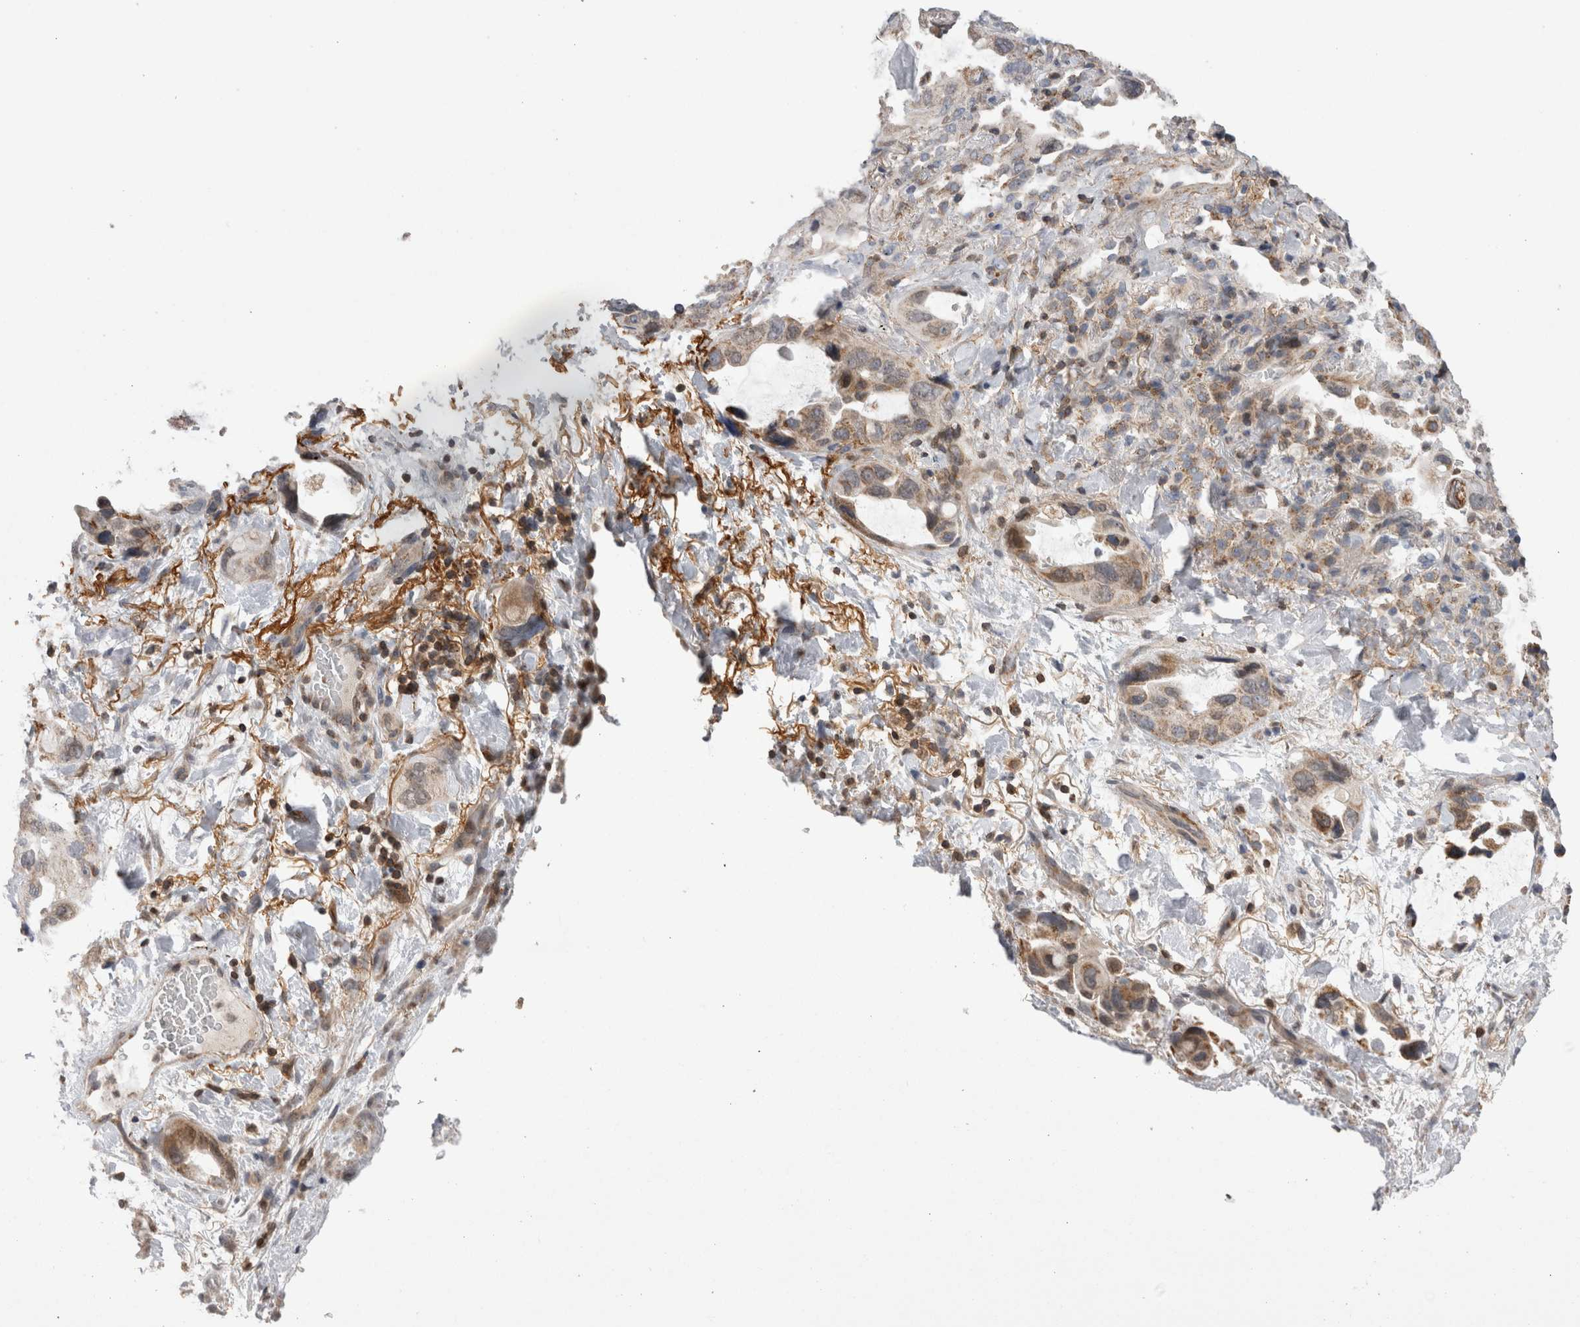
{"staining": {"intensity": "weak", "quantity": "25%-75%", "location": "cytoplasmic/membranous"}, "tissue": "lung cancer", "cell_type": "Tumor cells", "image_type": "cancer", "snomed": [{"axis": "morphology", "description": "Squamous cell carcinoma, NOS"}, {"axis": "topography", "description": "Lung"}], "caption": "Brown immunohistochemical staining in lung cancer displays weak cytoplasmic/membranous staining in approximately 25%-75% of tumor cells.", "gene": "DARS2", "patient": {"sex": "female", "age": 73}}